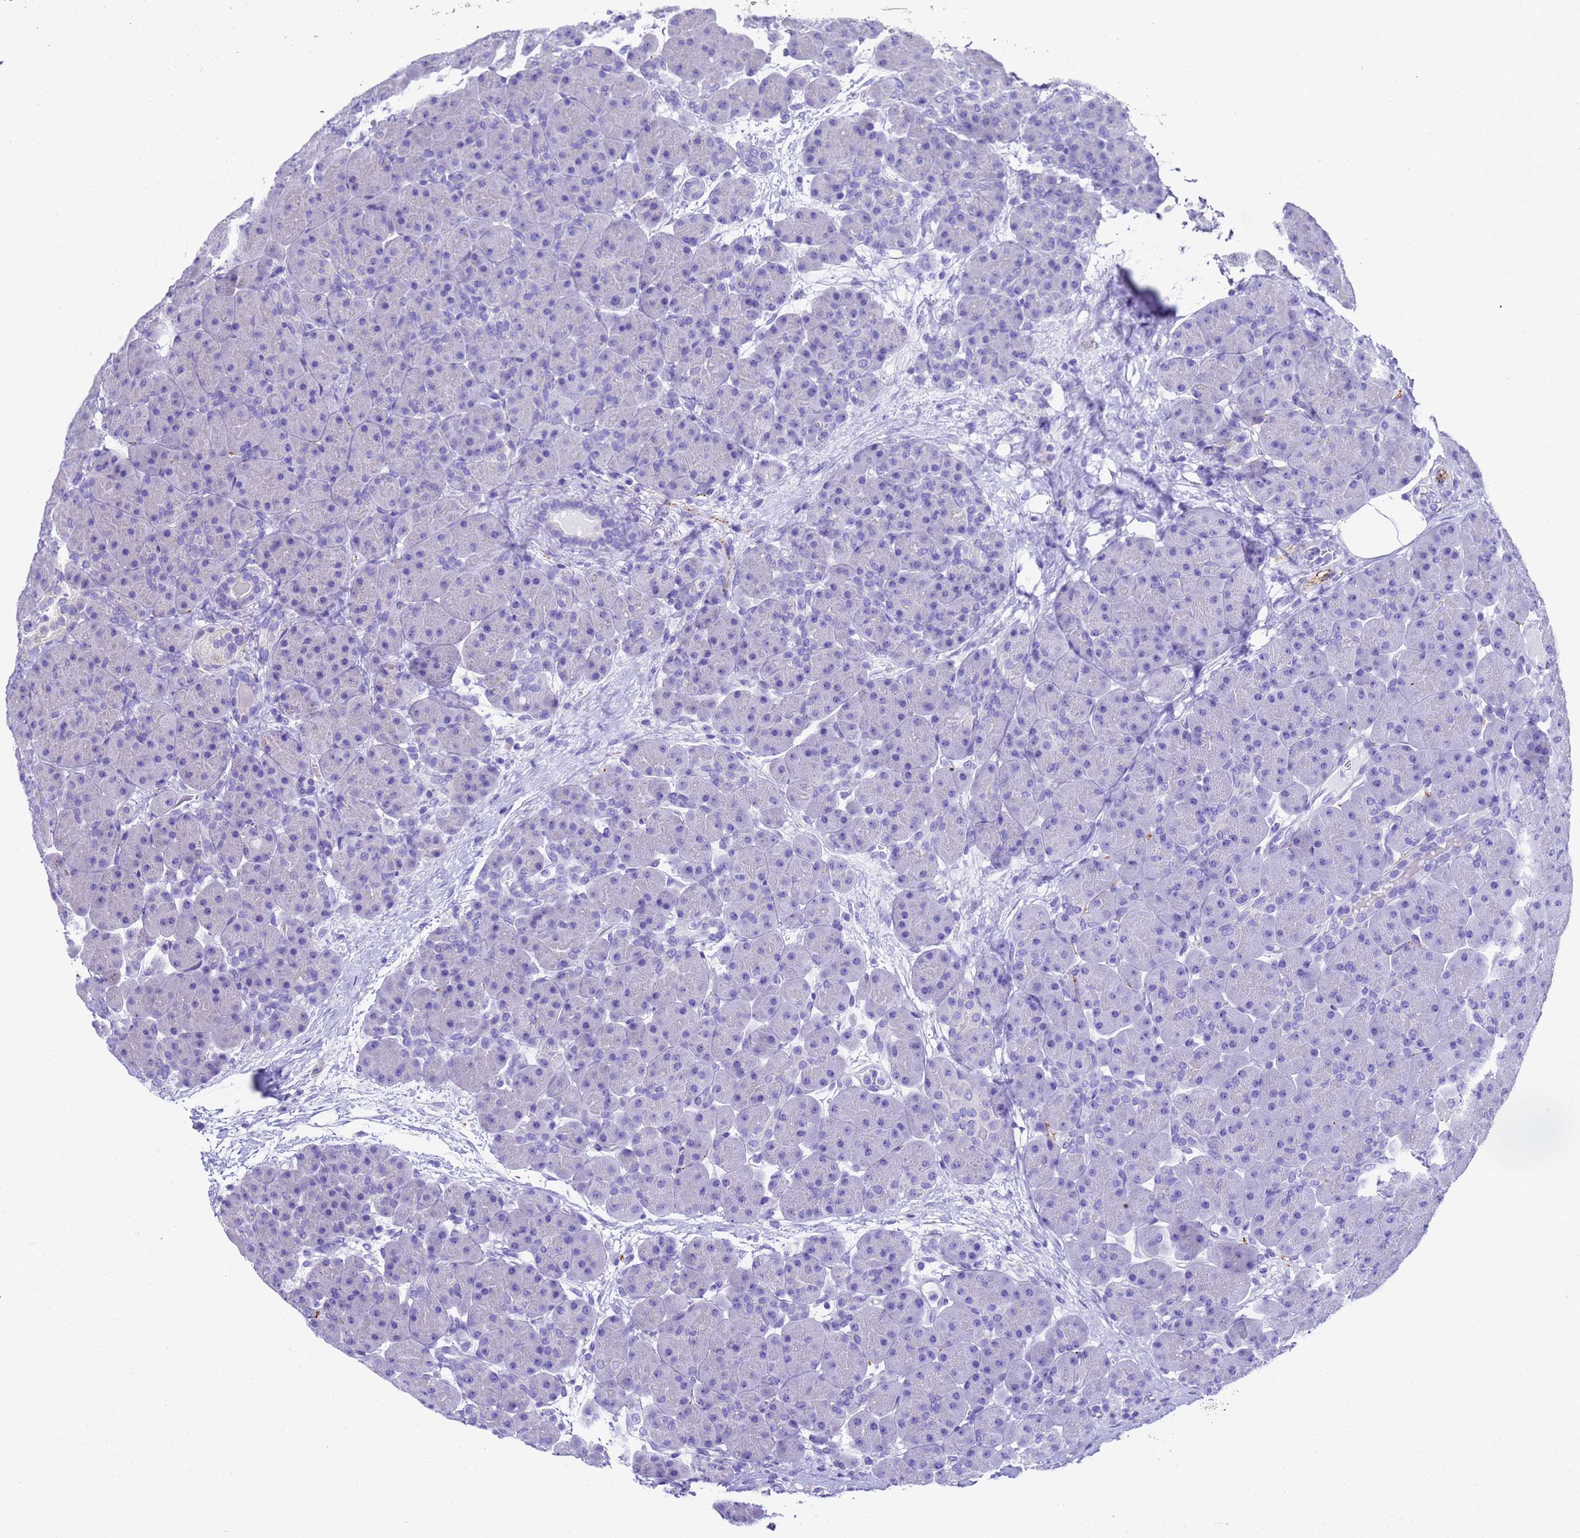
{"staining": {"intensity": "negative", "quantity": "none", "location": "none"}, "tissue": "pancreas", "cell_type": "Exocrine glandular cells", "image_type": "normal", "snomed": [{"axis": "morphology", "description": "Normal tissue, NOS"}, {"axis": "topography", "description": "Pancreas"}], "caption": "Immunohistochemical staining of benign human pancreas reveals no significant positivity in exocrine glandular cells. Brightfield microscopy of immunohistochemistry (IHC) stained with DAB (3,3'-diaminobenzidine) (brown) and hematoxylin (blue), captured at high magnification.", "gene": "FAM72A", "patient": {"sex": "male", "age": 66}}